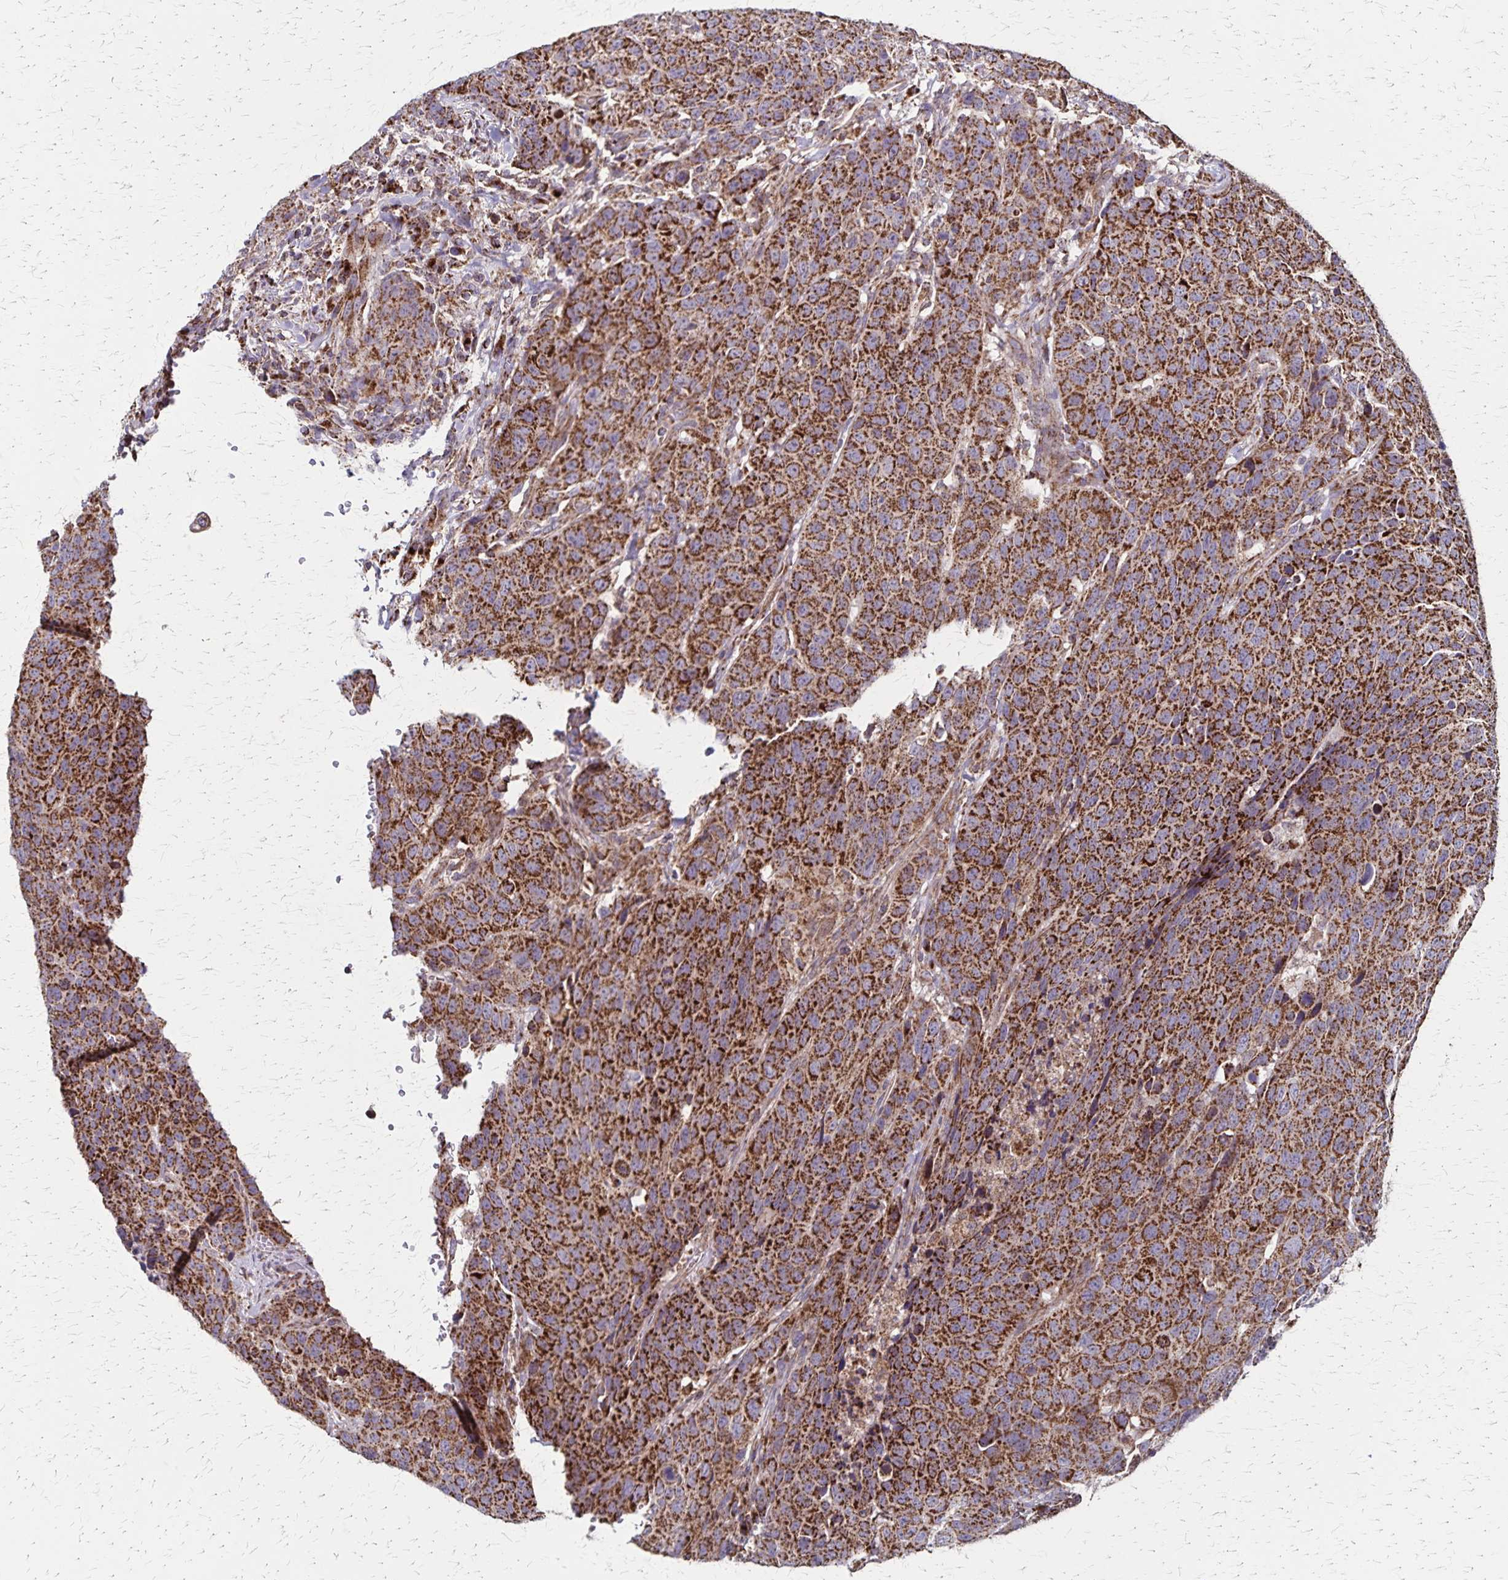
{"staining": {"intensity": "strong", "quantity": ">75%", "location": "cytoplasmic/membranous"}, "tissue": "head and neck cancer", "cell_type": "Tumor cells", "image_type": "cancer", "snomed": [{"axis": "morphology", "description": "Squamous cell carcinoma, NOS"}, {"axis": "topography", "description": "Head-Neck"}], "caption": "Approximately >75% of tumor cells in head and neck cancer show strong cytoplasmic/membranous protein expression as visualized by brown immunohistochemical staining.", "gene": "NFS1", "patient": {"sex": "male", "age": 66}}